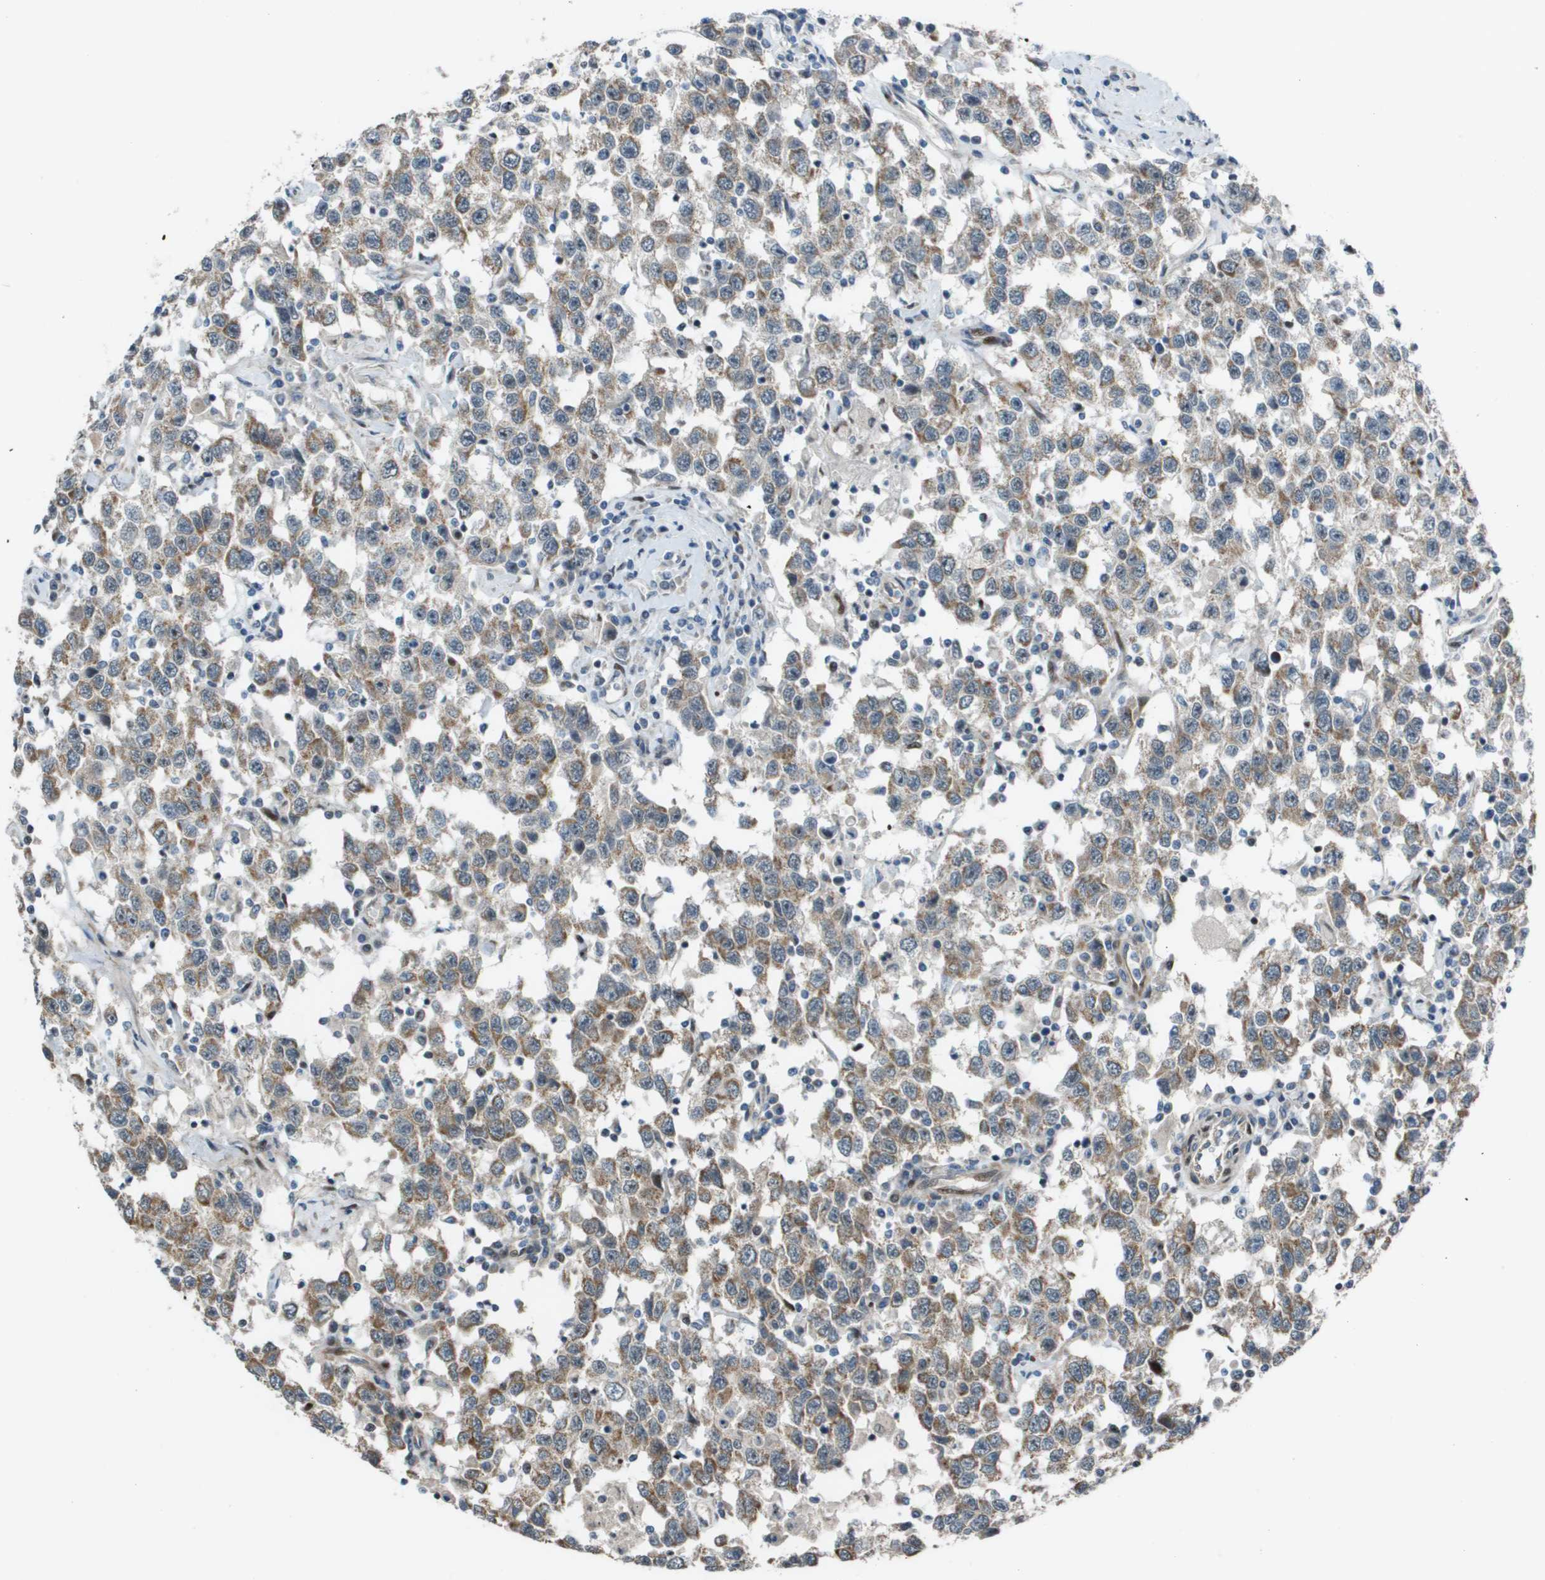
{"staining": {"intensity": "weak", "quantity": ">75%", "location": "cytoplasmic/membranous"}, "tissue": "testis cancer", "cell_type": "Tumor cells", "image_type": "cancer", "snomed": [{"axis": "morphology", "description": "Seminoma, NOS"}, {"axis": "topography", "description": "Testis"}], "caption": "Human testis cancer (seminoma) stained with a brown dye reveals weak cytoplasmic/membranous positive staining in approximately >75% of tumor cells.", "gene": "MGAT3", "patient": {"sex": "male", "age": 41}}